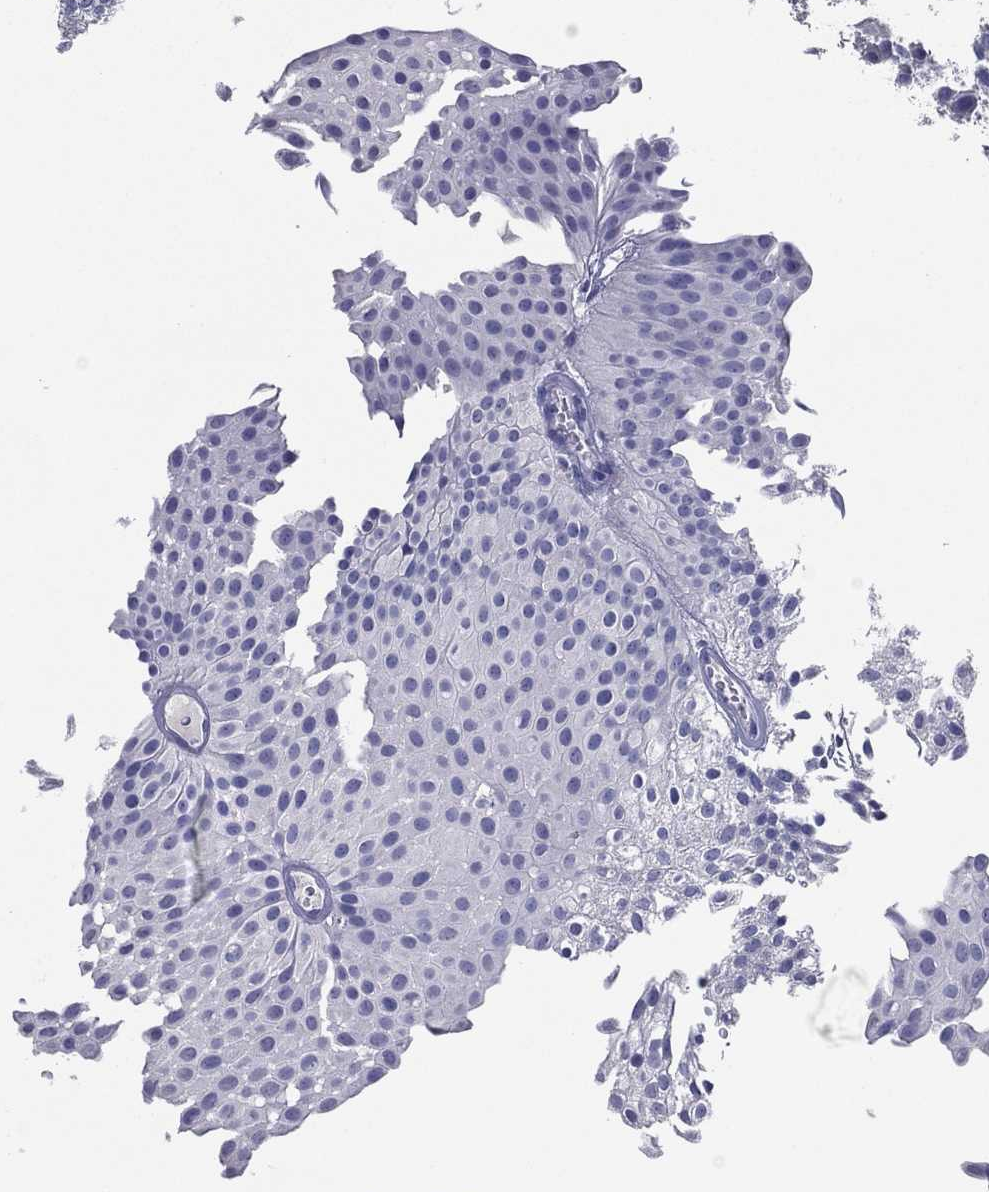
{"staining": {"intensity": "negative", "quantity": "none", "location": "none"}, "tissue": "urothelial cancer", "cell_type": "Tumor cells", "image_type": "cancer", "snomed": [{"axis": "morphology", "description": "Urothelial carcinoma, Low grade"}, {"axis": "topography", "description": "Urinary bladder"}], "caption": "Immunohistochemistry (IHC) photomicrograph of neoplastic tissue: human low-grade urothelial carcinoma stained with DAB (3,3'-diaminobenzidine) exhibits no significant protein positivity in tumor cells. (DAB (3,3'-diaminobenzidine) IHC visualized using brightfield microscopy, high magnification).", "gene": "TFAP2A", "patient": {"sex": "male", "age": 64}}